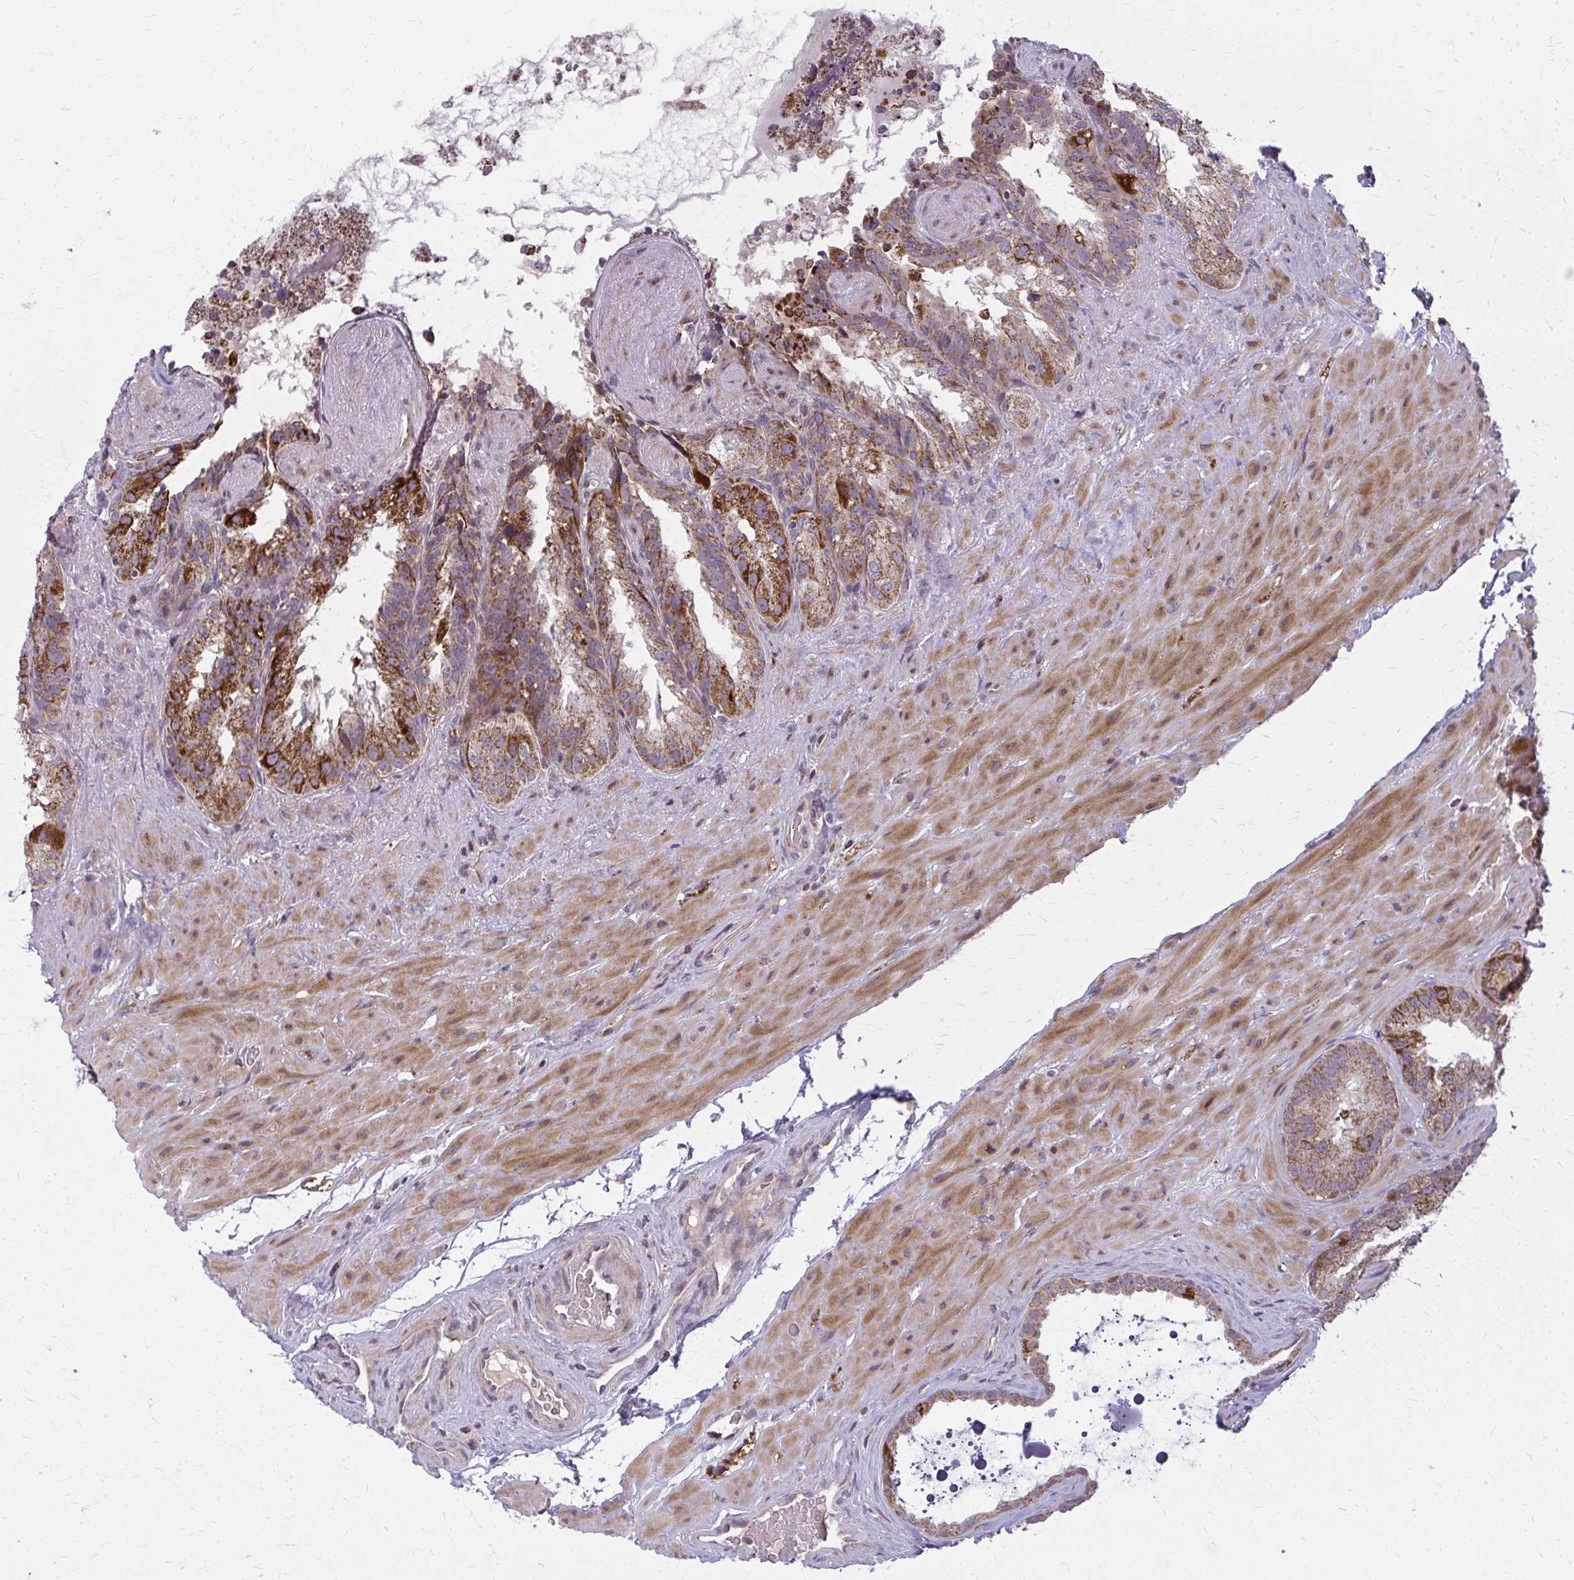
{"staining": {"intensity": "moderate", "quantity": ">75%", "location": "cytoplasmic/membranous"}, "tissue": "seminal vesicle", "cell_type": "Glandular cells", "image_type": "normal", "snomed": [{"axis": "morphology", "description": "Normal tissue, NOS"}, {"axis": "topography", "description": "Seminal veicle"}], "caption": "Brown immunohistochemical staining in benign seminal vesicle demonstrates moderate cytoplasmic/membranous expression in approximately >75% of glandular cells. (brown staining indicates protein expression, while blue staining denotes nuclei).", "gene": "MCCC1", "patient": {"sex": "male", "age": 60}}